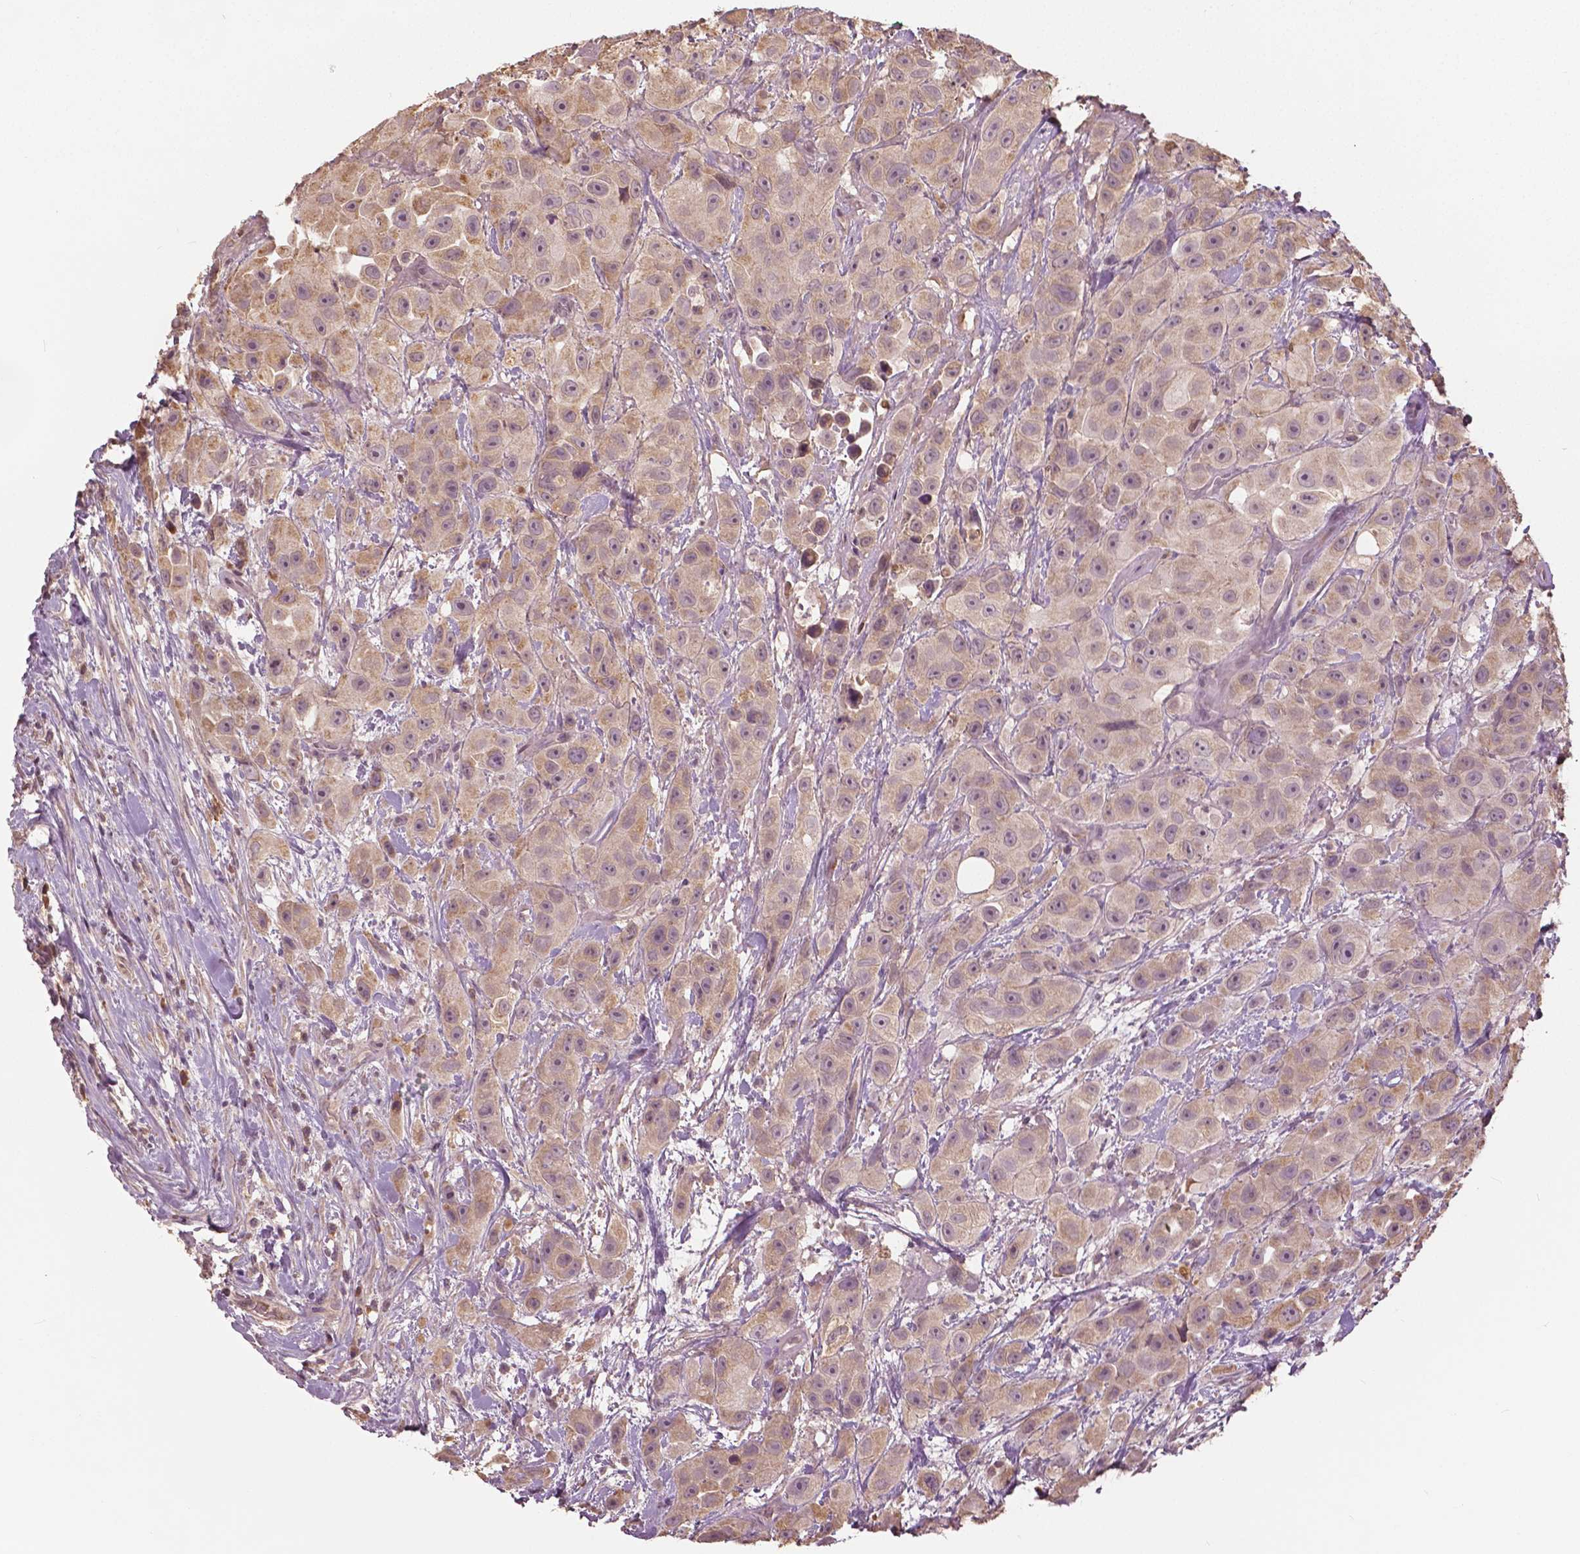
{"staining": {"intensity": "weak", "quantity": ">75%", "location": "cytoplasmic/membranous,nuclear"}, "tissue": "urothelial cancer", "cell_type": "Tumor cells", "image_type": "cancer", "snomed": [{"axis": "morphology", "description": "Urothelial carcinoma, High grade"}, {"axis": "topography", "description": "Urinary bladder"}], "caption": "Human urothelial cancer stained with a brown dye exhibits weak cytoplasmic/membranous and nuclear positive positivity in approximately >75% of tumor cells.", "gene": "ANGPTL4", "patient": {"sex": "male", "age": 79}}